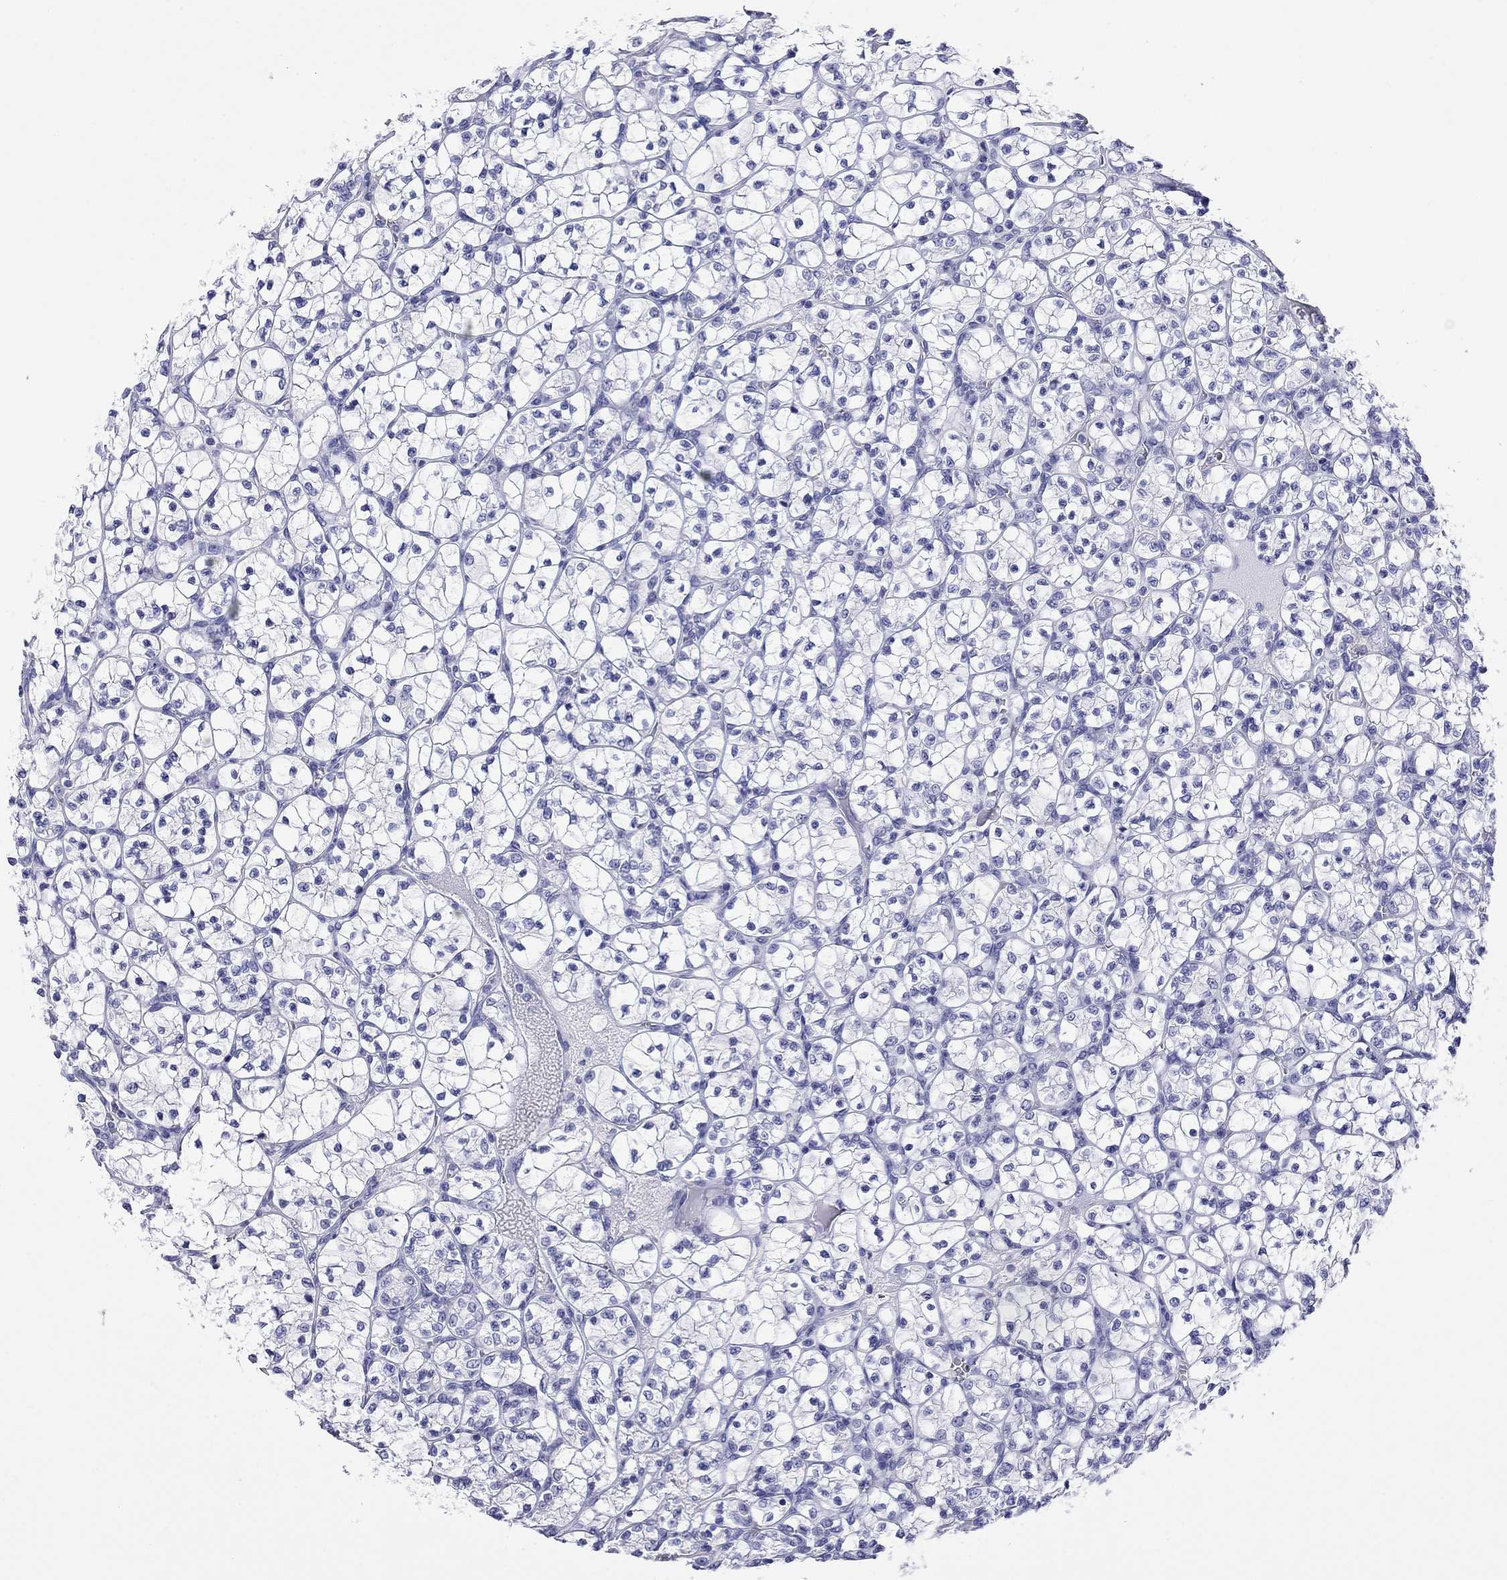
{"staining": {"intensity": "negative", "quantity": "none", "location": "none"}, "tissue": "renal cancer", "cell_type": "Tumor cells", "image_type": "cancer", "snomed": [{"axis": "morphology", "description": "Adenocarcinoma, NOS"}, {"axis": "topography", "description": "Kidney"}], "caption": "The immunohistochemistry (IHC) histopathology image has no significant positivity in tumor cells of adenocarcinoma (renal) tissue.", "gene": "FIGLA", "patient": {"sex": "female", "age": 89}}